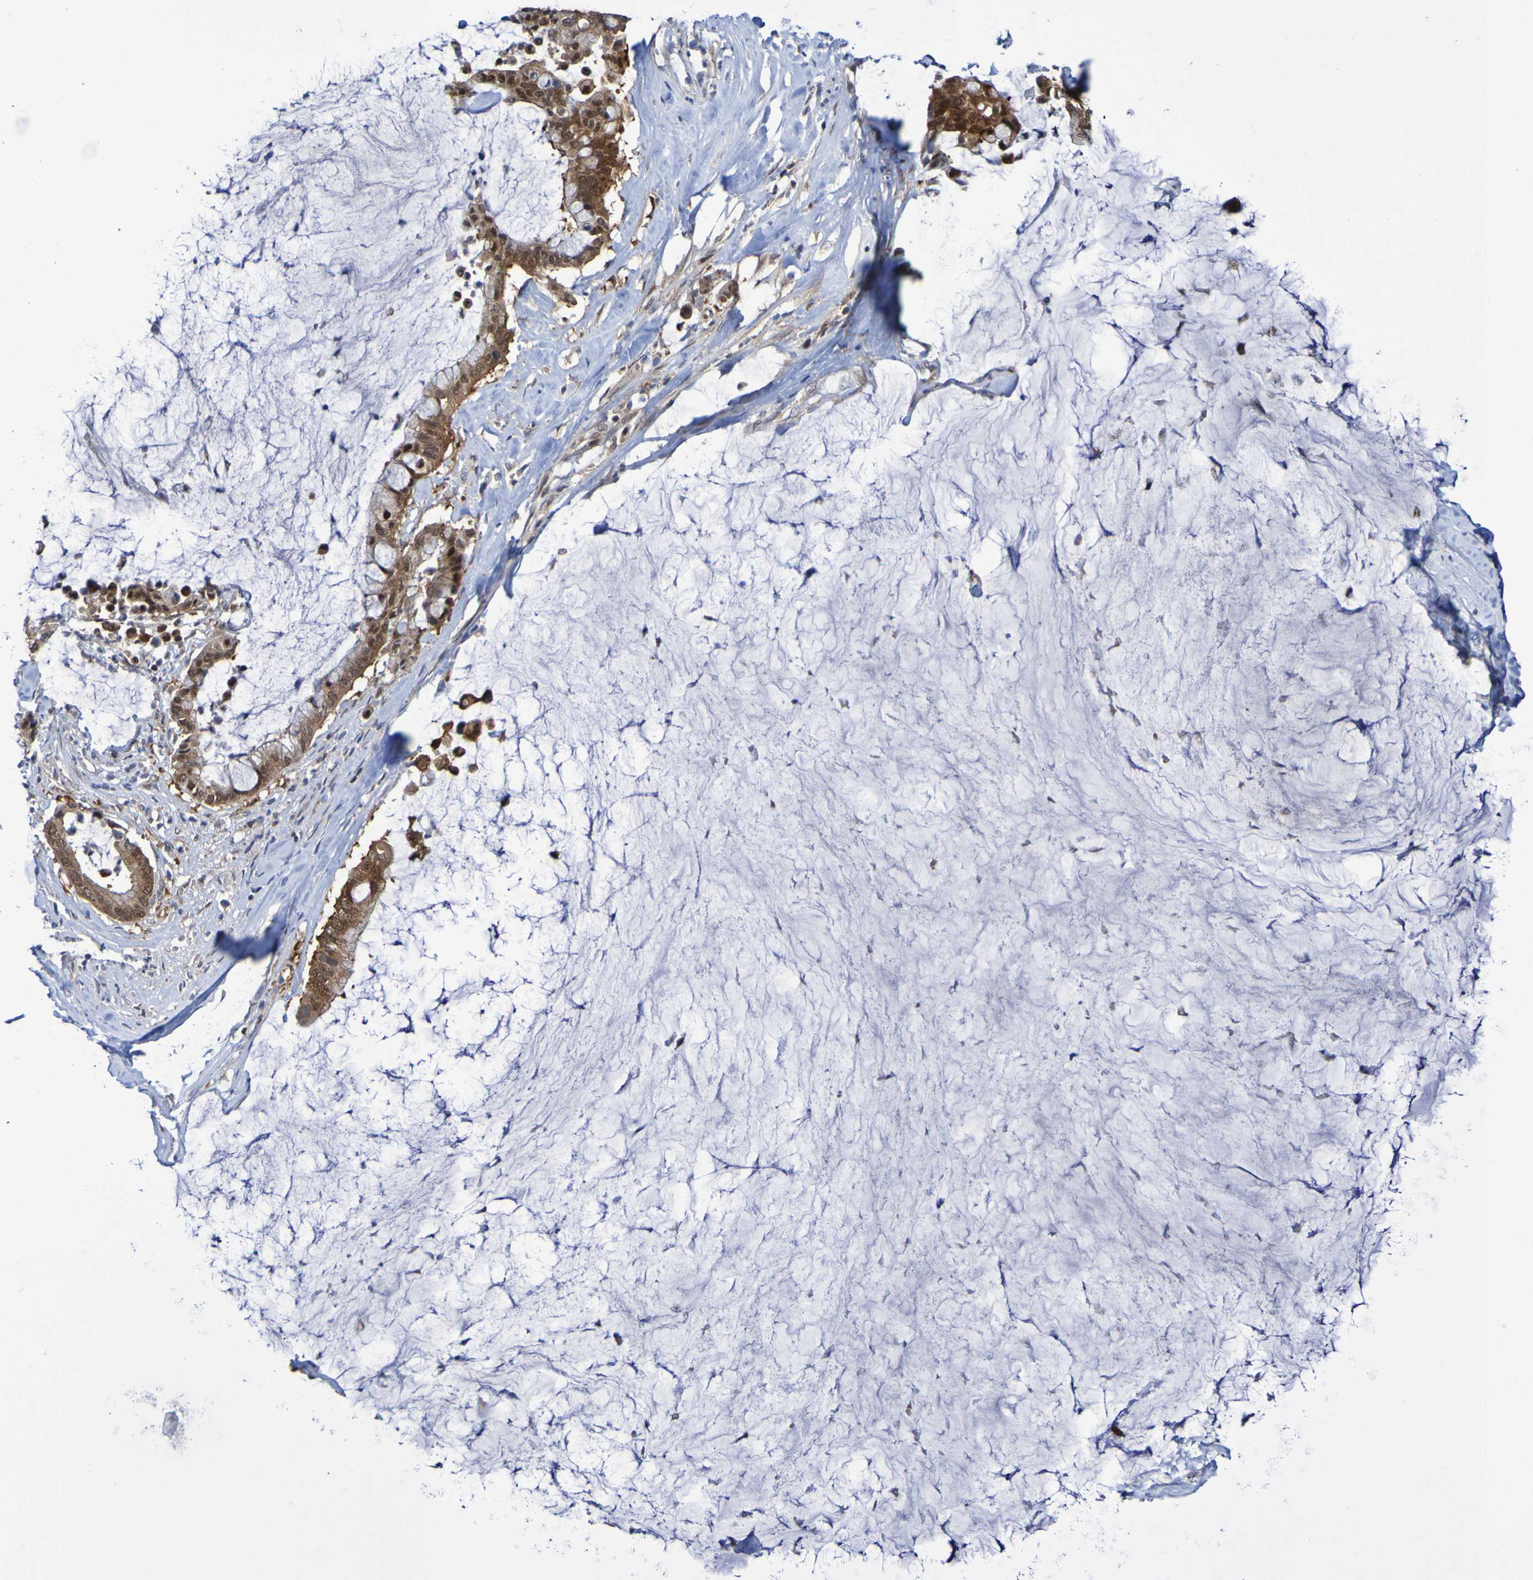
{"staining": {"intensity": "strong", "quantity": ">75%", "location": "cytoplasmic/membranous"}, "tissue": "pancreatic cancer", "cell_type": "Tumor cells", "image_type": "cancer", "snomed": [{"axis": "morphology", "description": "Adenocarcinoma, NOS"}, {"axis": "topography", "description": "Pancreas"}], "caption": "DAB (3,3'-diaminobenzidine) immunohistochemical staining of human pancreatic cancer shows strong cytoplasmic/membranous protein staining in approximately >75% of tumor cells. (DAB (3,3'-diaminobenzidine) IHC, brown staining for protein, blue staining for nuclei).", "gene": "ATIC", "patient": {"sex": "male", "age": 41}}